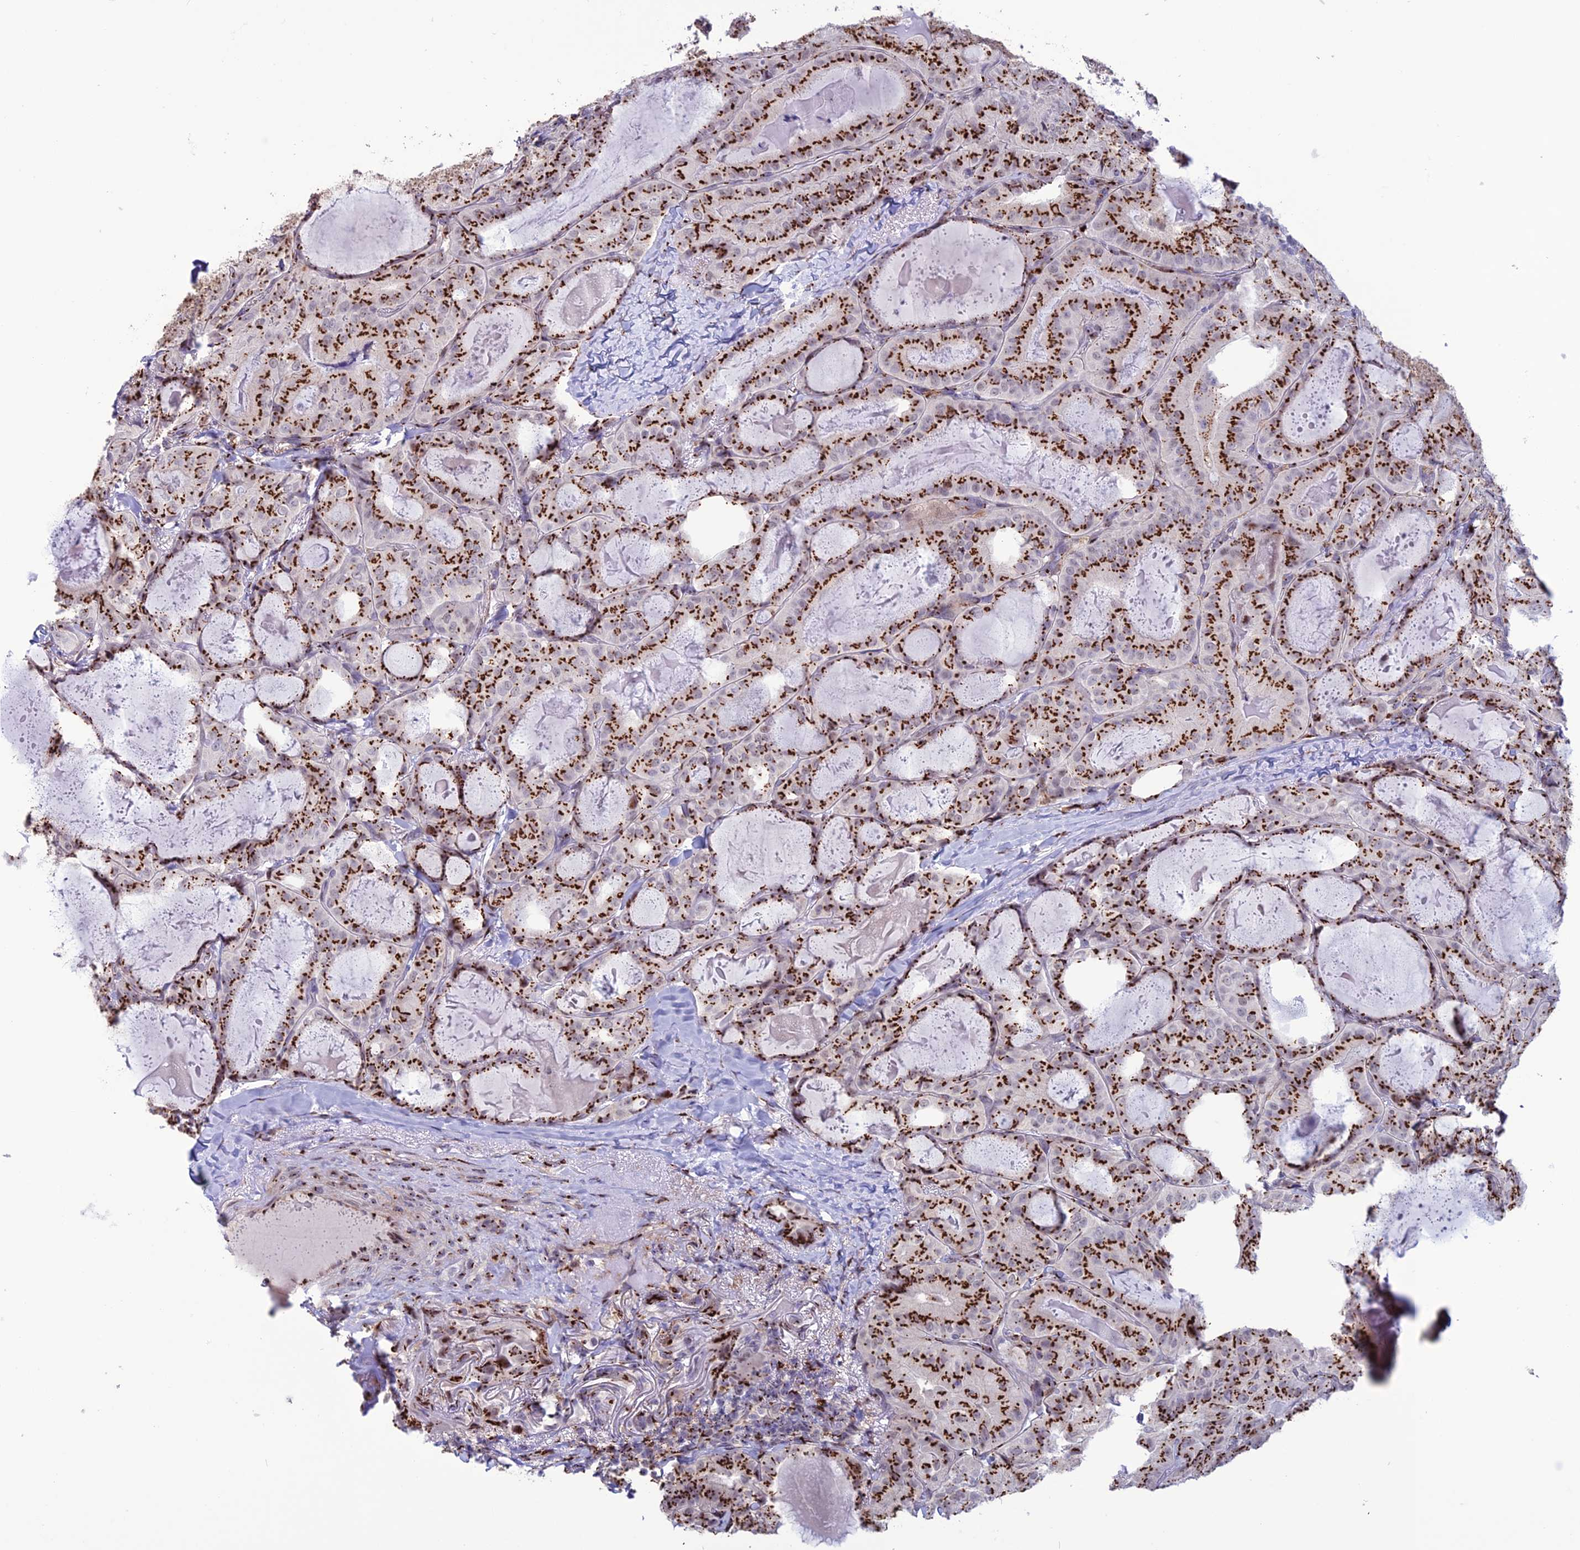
{"staining": {"intensity": "strong", "quantity": ">75%", "location": "cytoplasmic/membranous,nuclear"}, "tissue": "thyroid cancer", "cell_type": "Tumor cells", "image_type": "cancer", "snomed": [{"axis": "morphology", "description": "Papillary adenocarcinoma, NOS"}, {"axis": "topography", "description": "Thyroid gland"}], "caption": "Immunohistochemical staining of human papillary adenocarcinoma (thyroid) displays high levels of strong cytoplasmic/membranous and nuclear protein positivity in approximately >75% of tumor cells.", "gene": "PLEKHA4", "patient": {"sex": "female", "age": 68}}